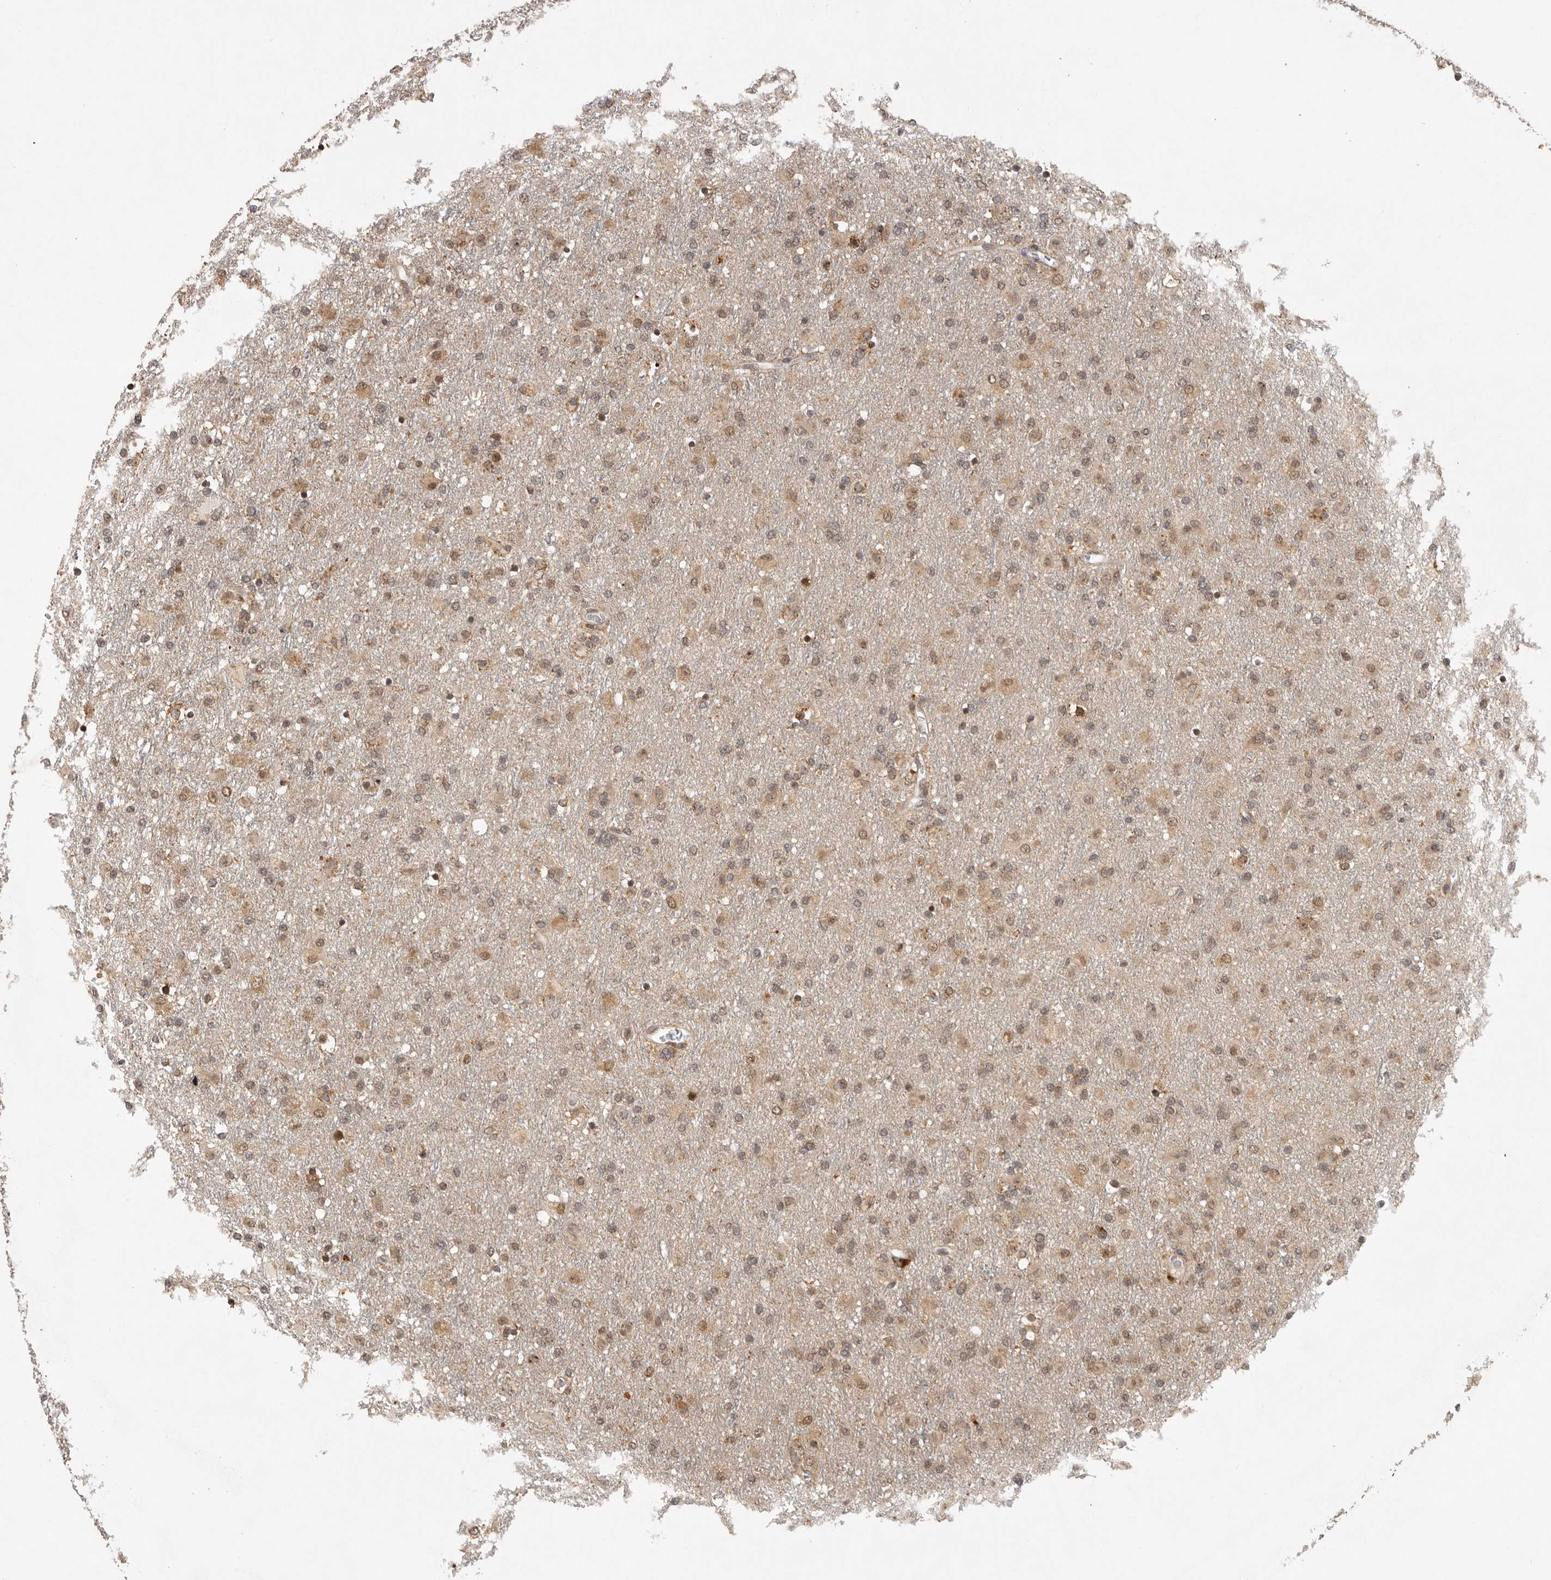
{"staining": {"intensity": "weak", "quantity": "25%-75%", "location": "nuclear"}, "tissue": "glioma", "cell_type": "Tumor cells", "image_type": "cancer", "snomed": [{"axis": "morphology", "description": "Glioma, malignant, Low grade"}, {"axis": "topography", "description": "Brain"}], "caption": "Glioma tissue exhibits weak nuclear staining in approximately 25%-75% of tumor cells, visualized by immunohistochemistry. (DAB (3,3'-diaminobenzidine) IHC, brown staining for protein, blue staining for nuclei).", "gene": "ZNF83", "patient": {"sex": "male", "age": 65}}